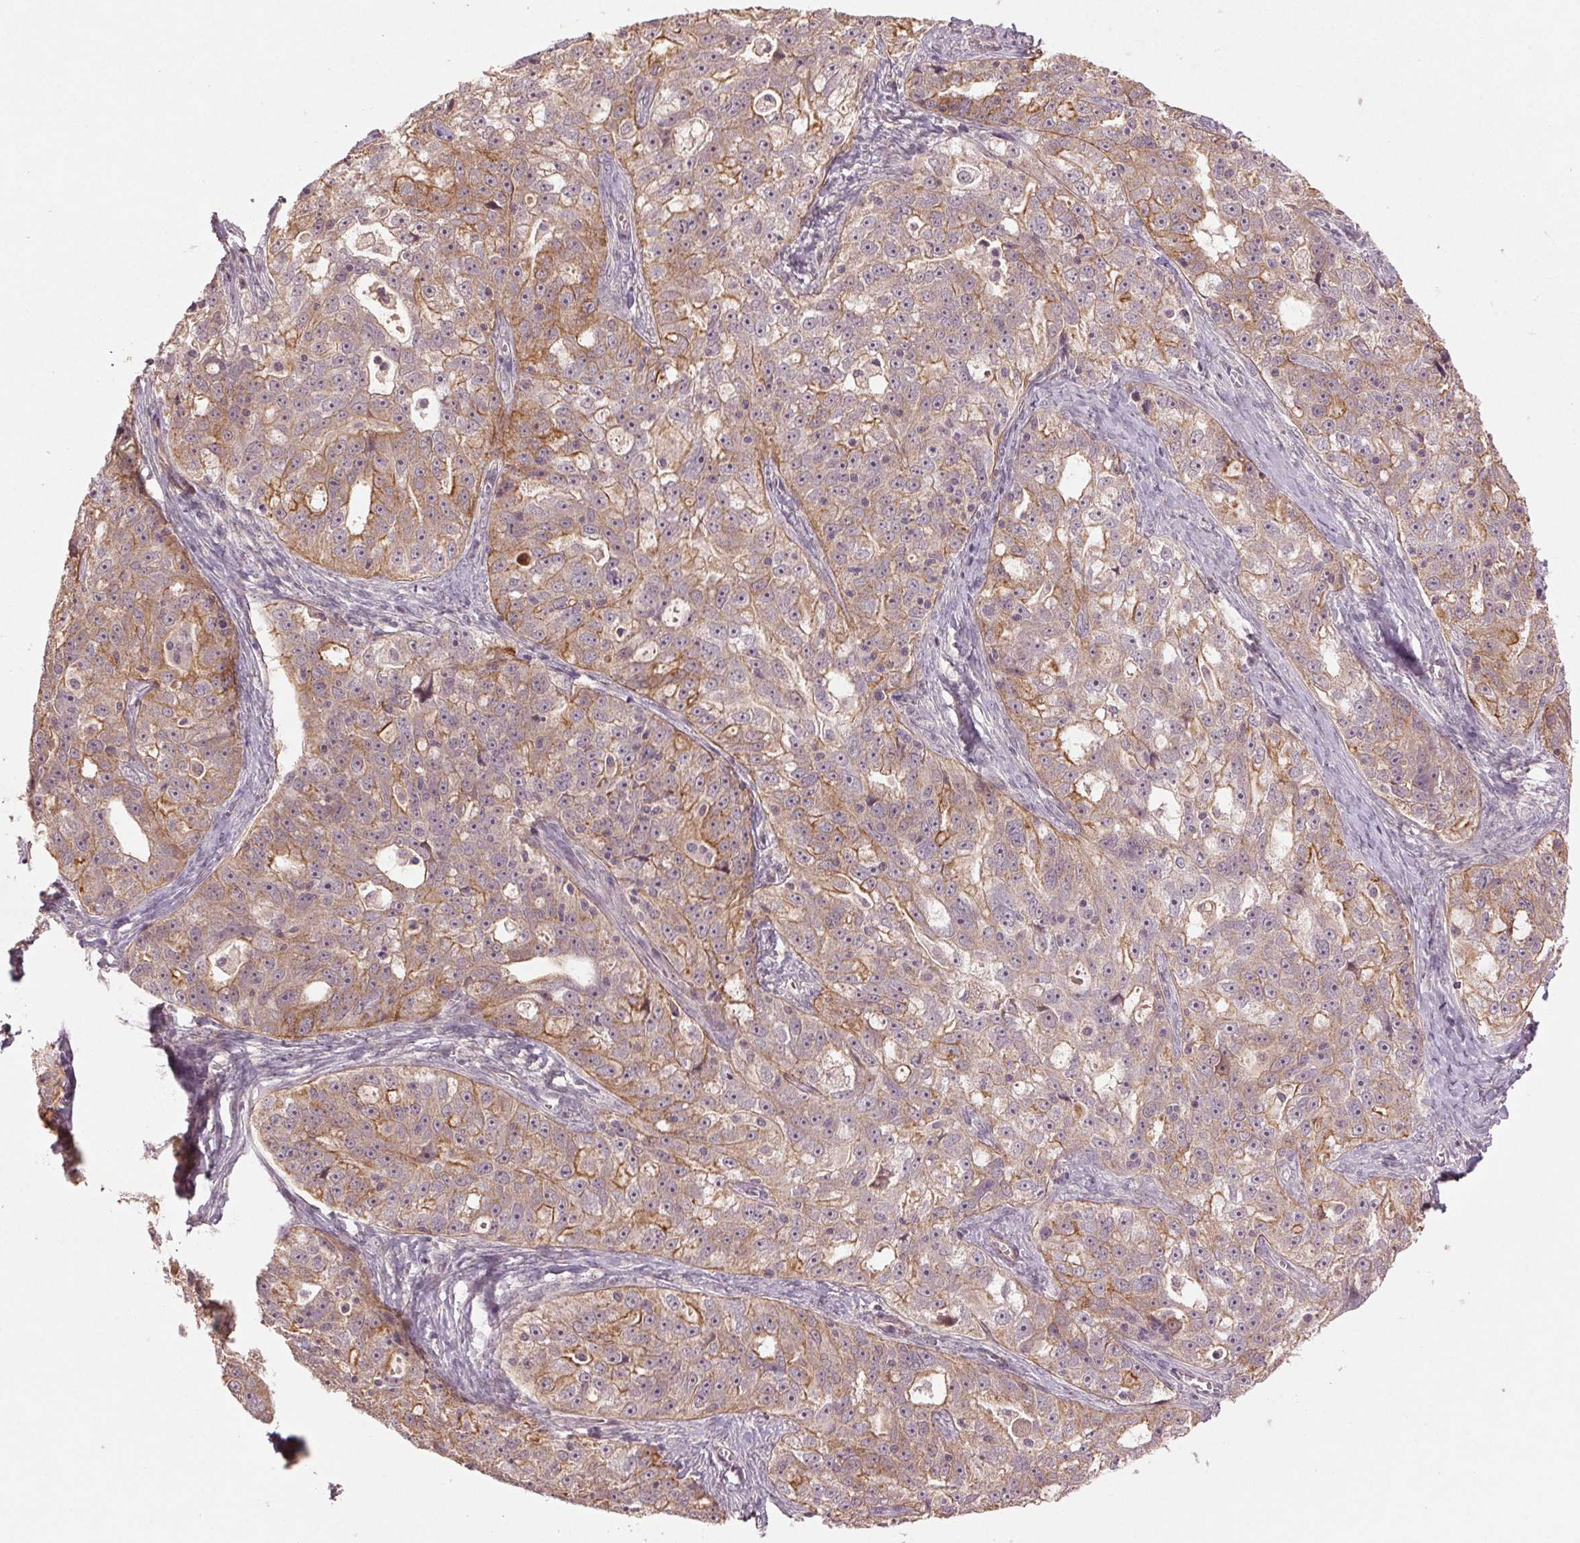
{"staining": {"intensity": "weak", "quantity": "25%-75%", "location": "cytoplasmic/membranous"}, "tissue": "ovarian cancer", "cell_type": "Tumor cells", "image_type": "cancer", "snomed": [{"axis": "morphology", "description": "Cystadenocarcinoma, serous, NOS"}, {"axis": "topography", "description": "Ovary"}], "caption": "This is an image of immunohistochemistry staining of serous cystadenocarcinoma (ovarian), which shows weak positivity in the cytoplasmic/membranous of tumor cells.", "gene": "SMLR1", "patient": {"sex": "female", "age": 51}}